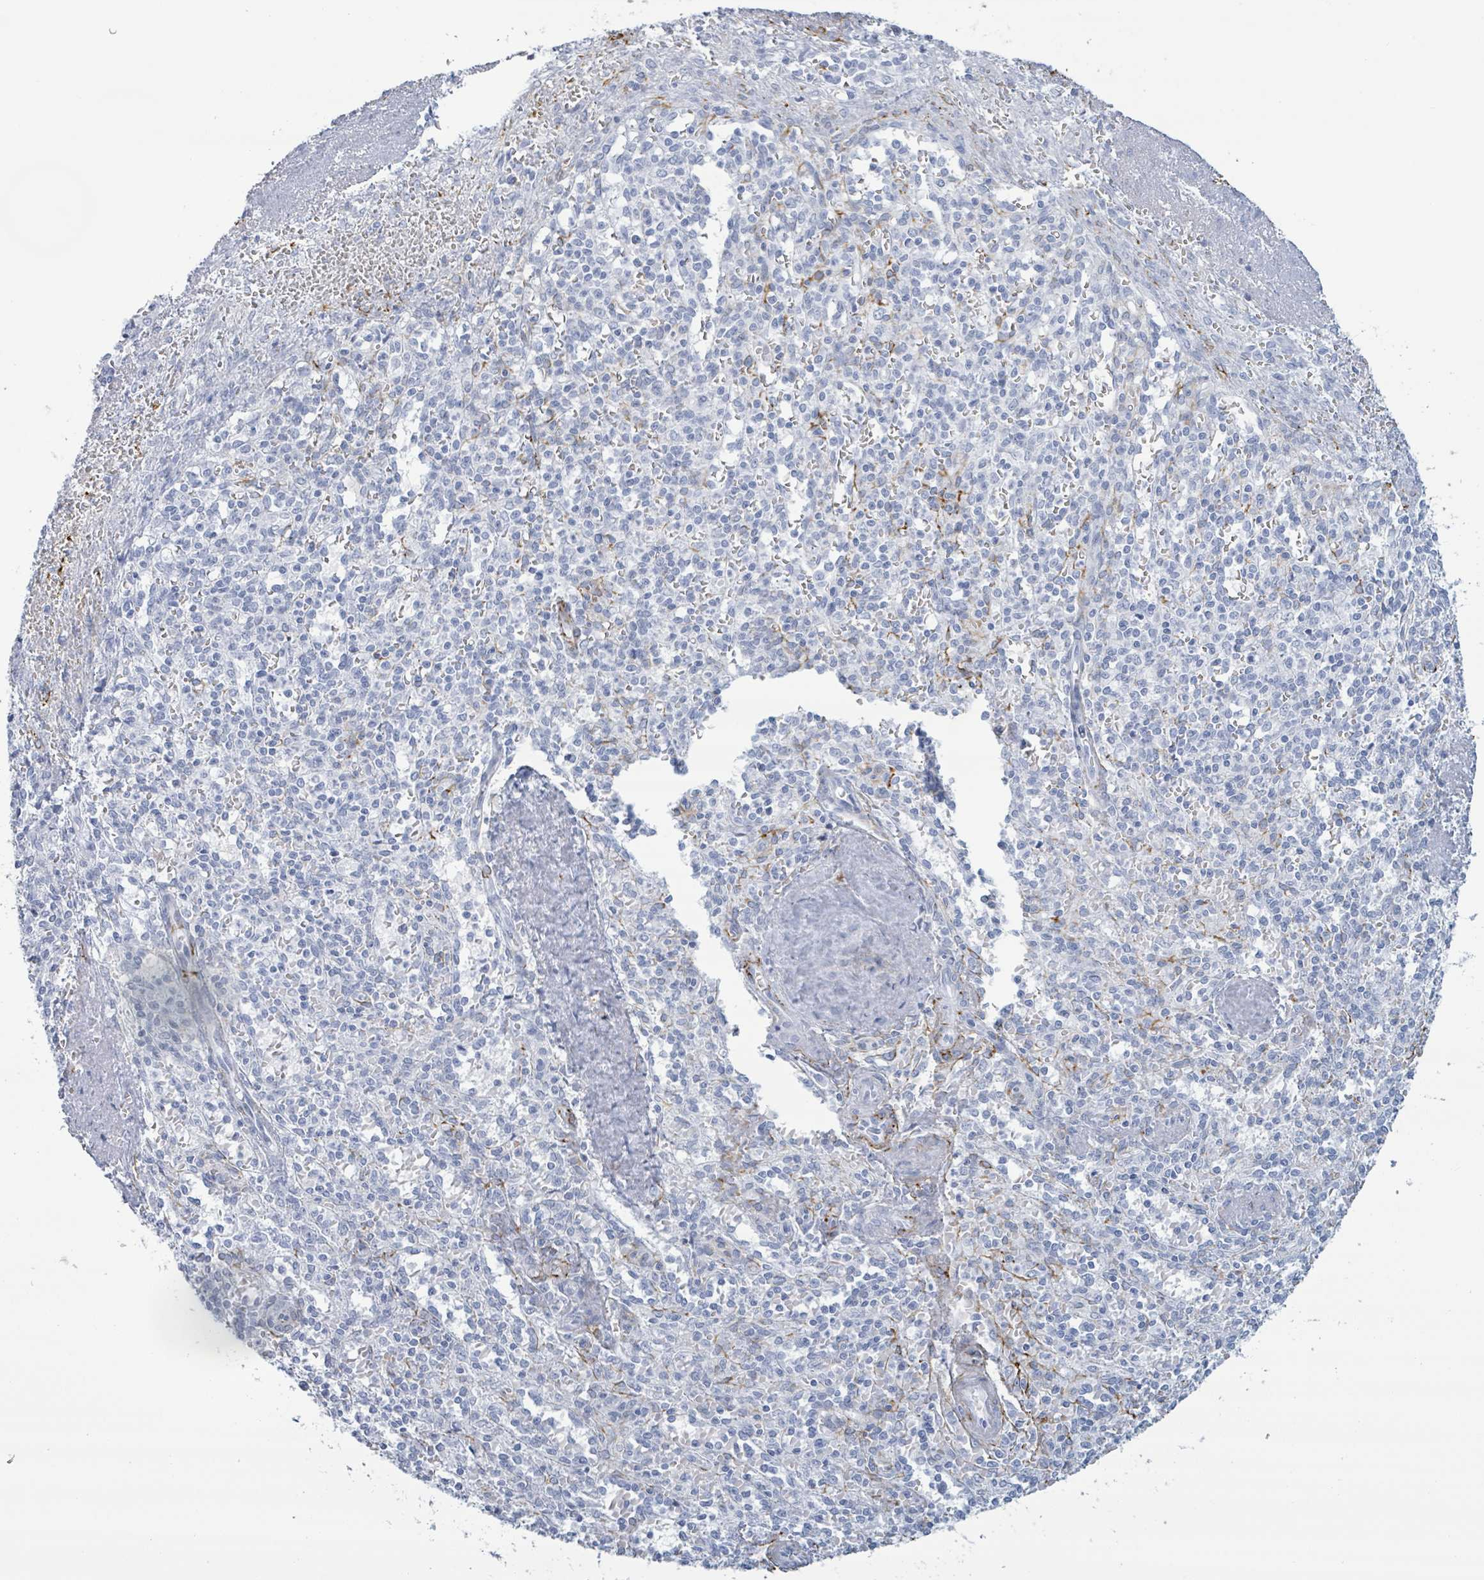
{"staining": {"intensity": "negative", "quantity": "none", "location": "none"}, "tissue": "spleen", "cell_type": "Cells in red pulp", "image_type": "normal", "snomed": [{"axis": "morphology", "description": "Normal tissue, NOS"}, {"axis": "topography", "description": "Spleen"}], "caption": "Immunohistochemical staining of unremarkable human spleen shows no significant expression in cells in red pulp.", "gene": "KRT8", "patient": {"sex": "female", "age": 70}}